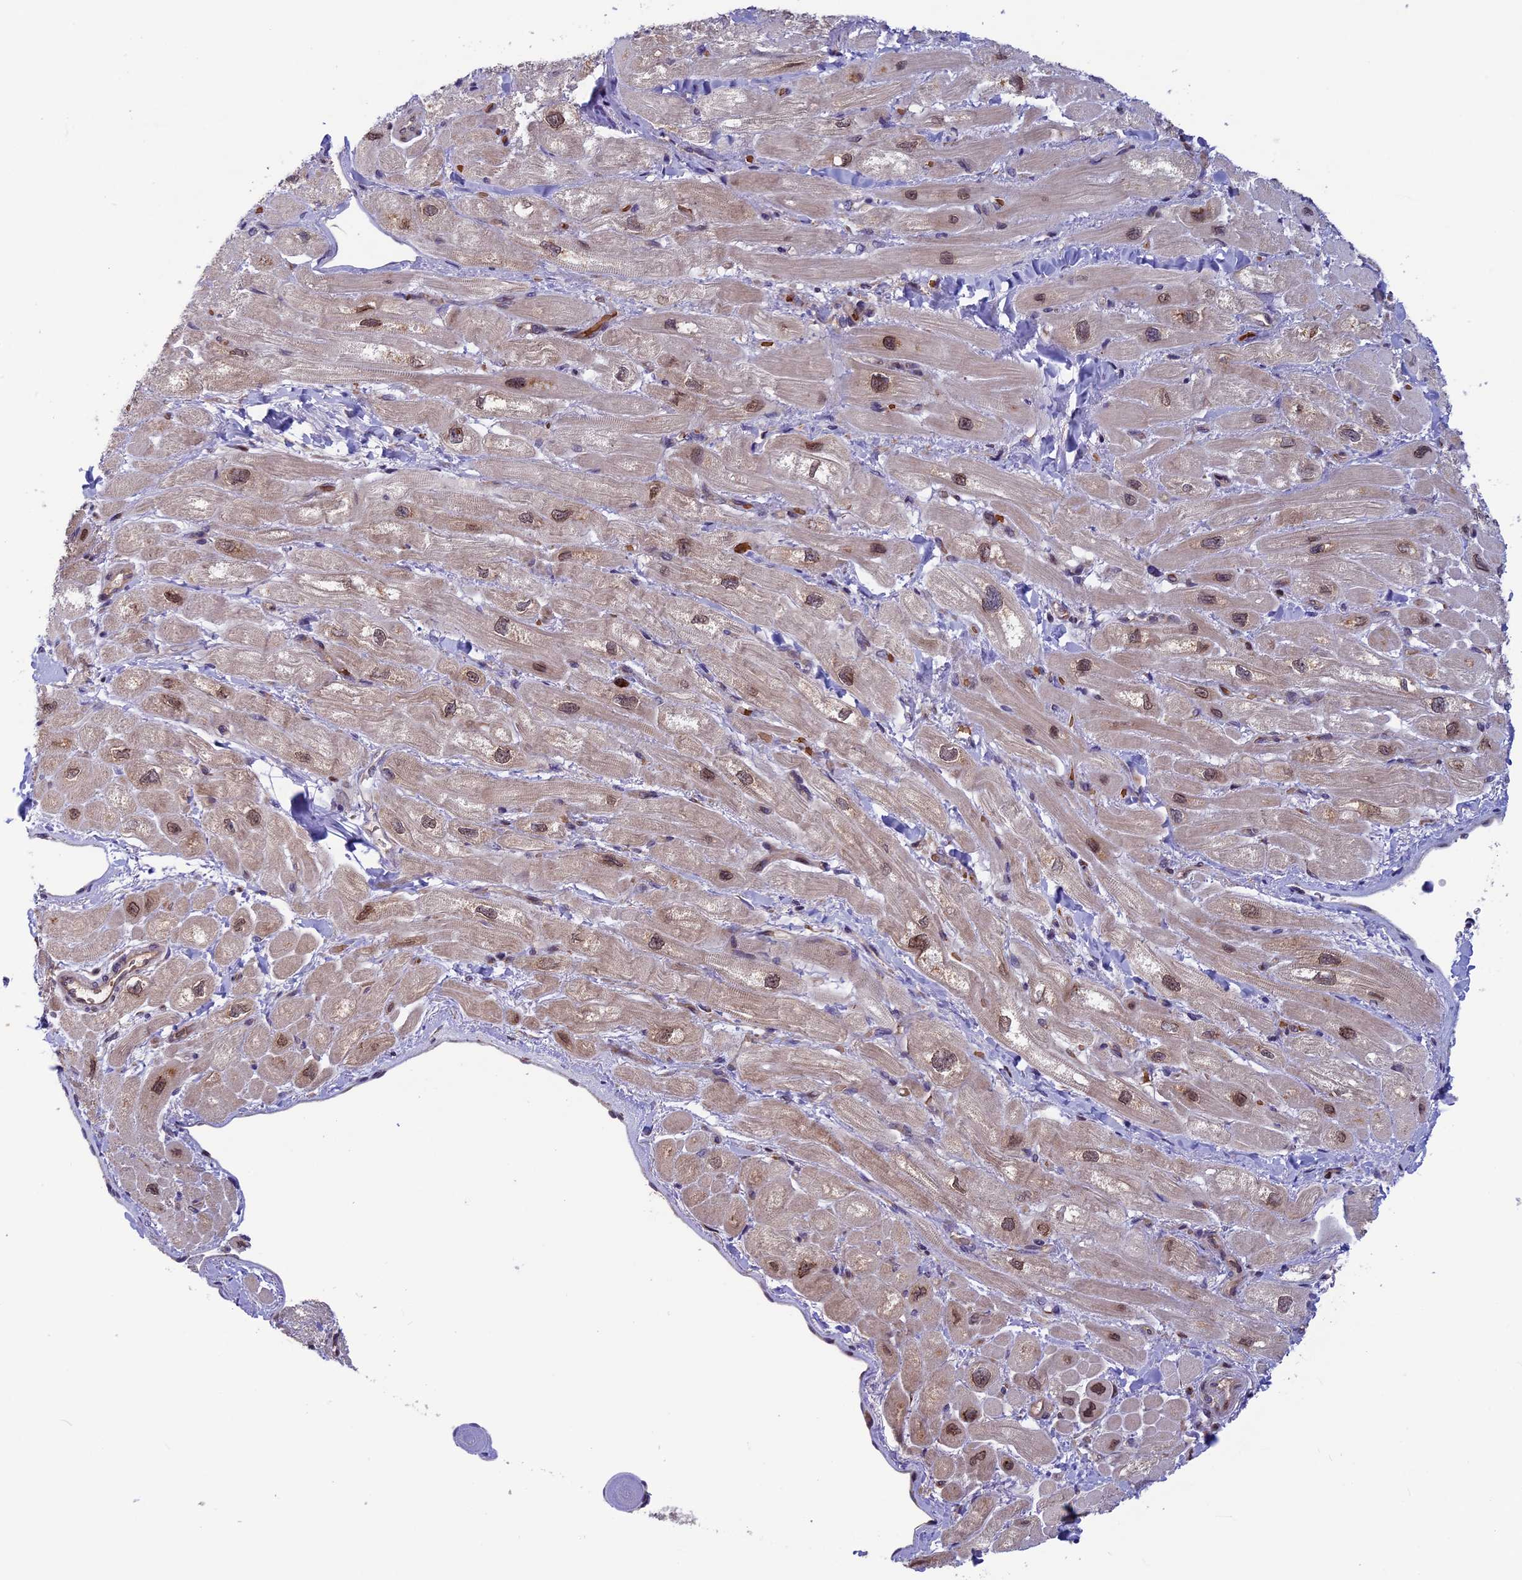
{"staining": {"intensity": "moderate", "quantity": "<25%", "location": "cytoplasmic/membranous,nuclear"}, "tissue": "heart muscle", "cell_type": "Cardiomyocytes", "image_type": "normal", "snomed": [{"axis": "morphology", "description": "Normal tissue, NOS"}, {"axis": "topography", "description": "Heart"}], "caption": "Brown immunohistochemical staining in unremarkable heart muscle displays moderate cytoplasmic/membranous,nuclear staining in approximately <25% of cardiomyocytes.", "gene": "CCDC9B", "patient": {"sex": "male", "age": 65}}